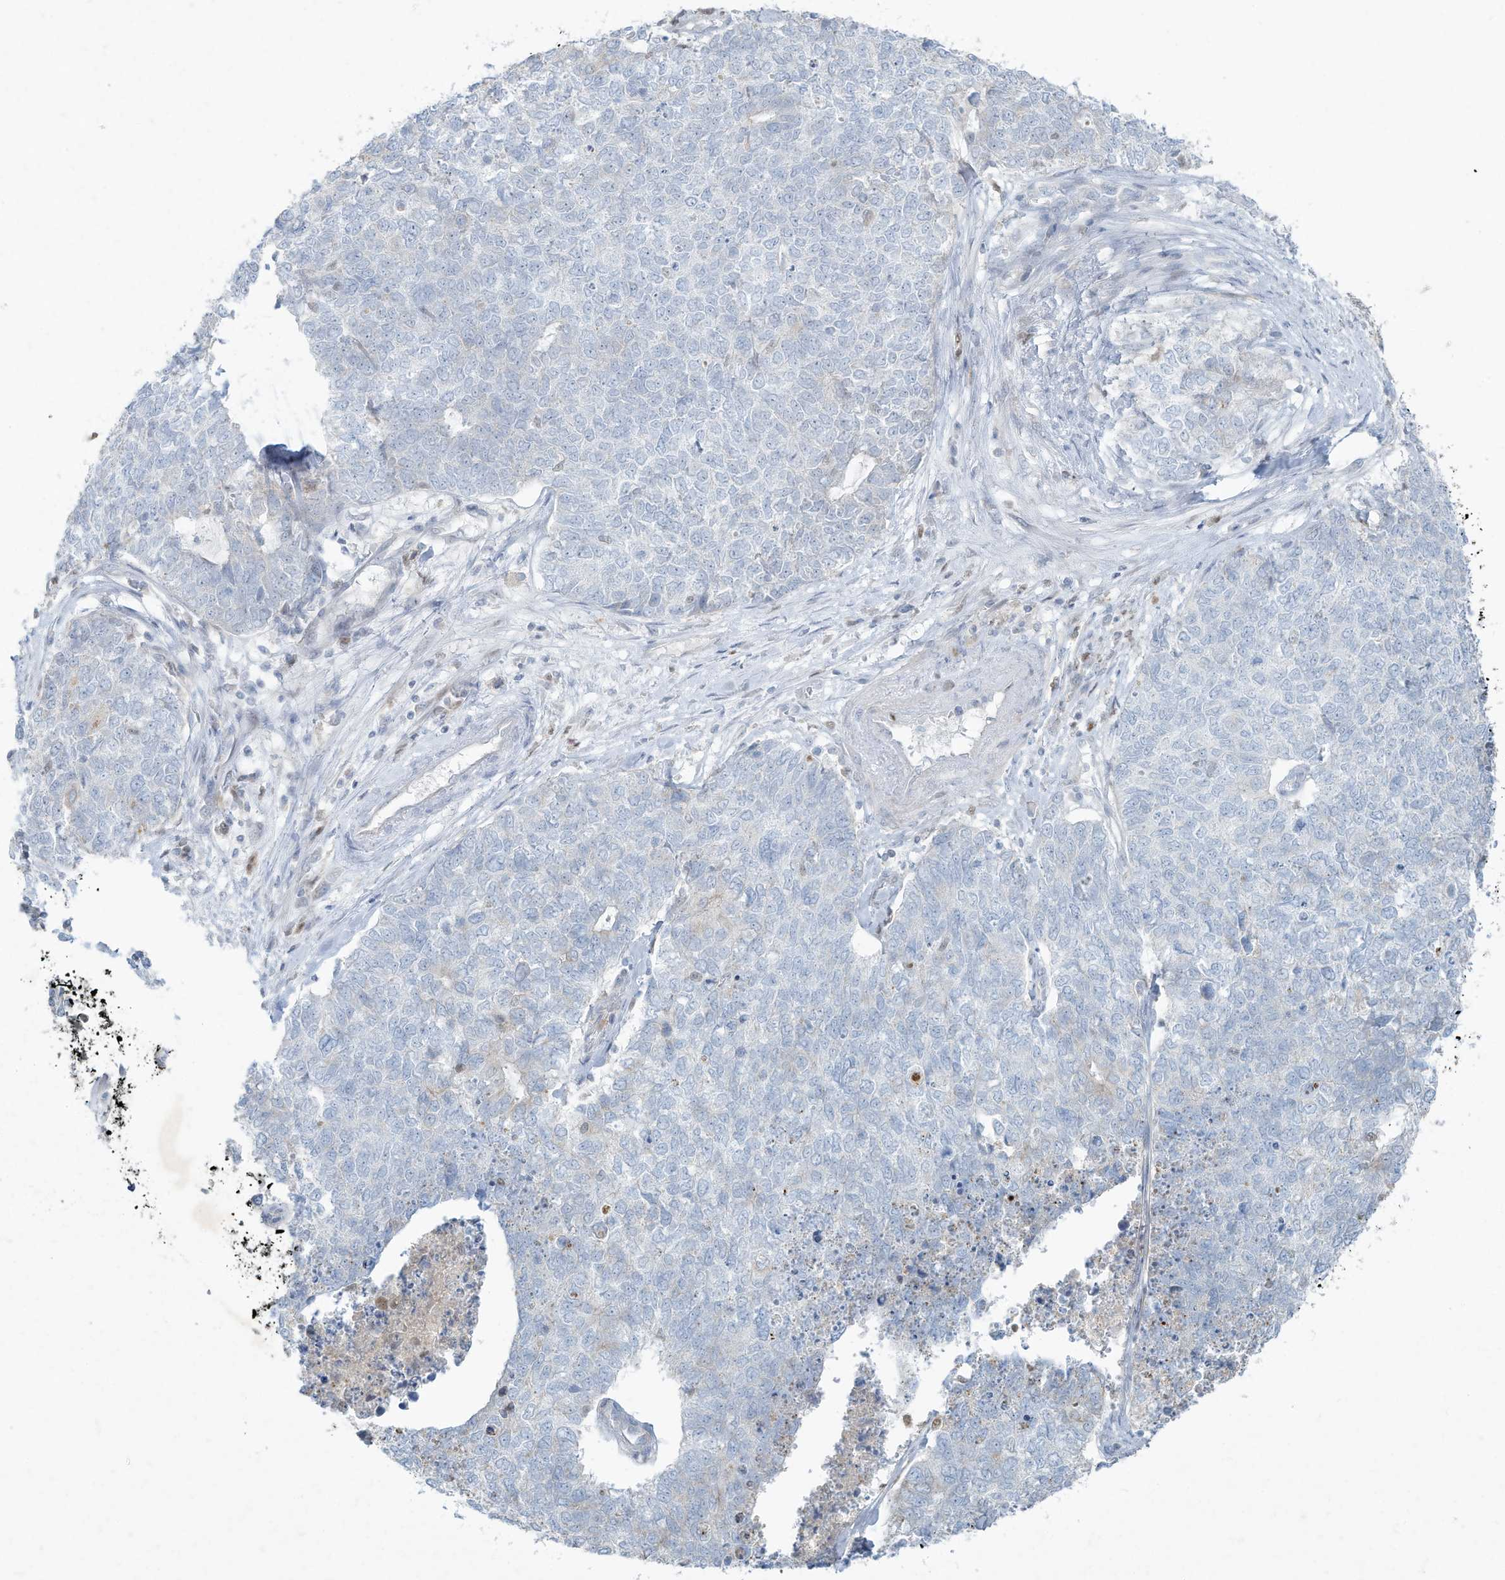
{"staining": {"intensity": "negative", "quantity": "none", "location": "none"}, "tissue": "cervical cancer", "cell_type": "Tumor cells", "image_type": "cancer", "snomed": [{"axis": "morphology", "description": "Squamous cell carcinoma, NOS"}, {"axis": "topography", "description": "Cervix"}], "caption": "The IHC histopathology image has no significant positivity in tumor cells of cervical cancer tissue. The staining is performed using DAB brown chromogen with nuclei counter-stained in using hematoxylin.", "gene": "TUBE1", "patient": {"sex": "female", "age": 63}}